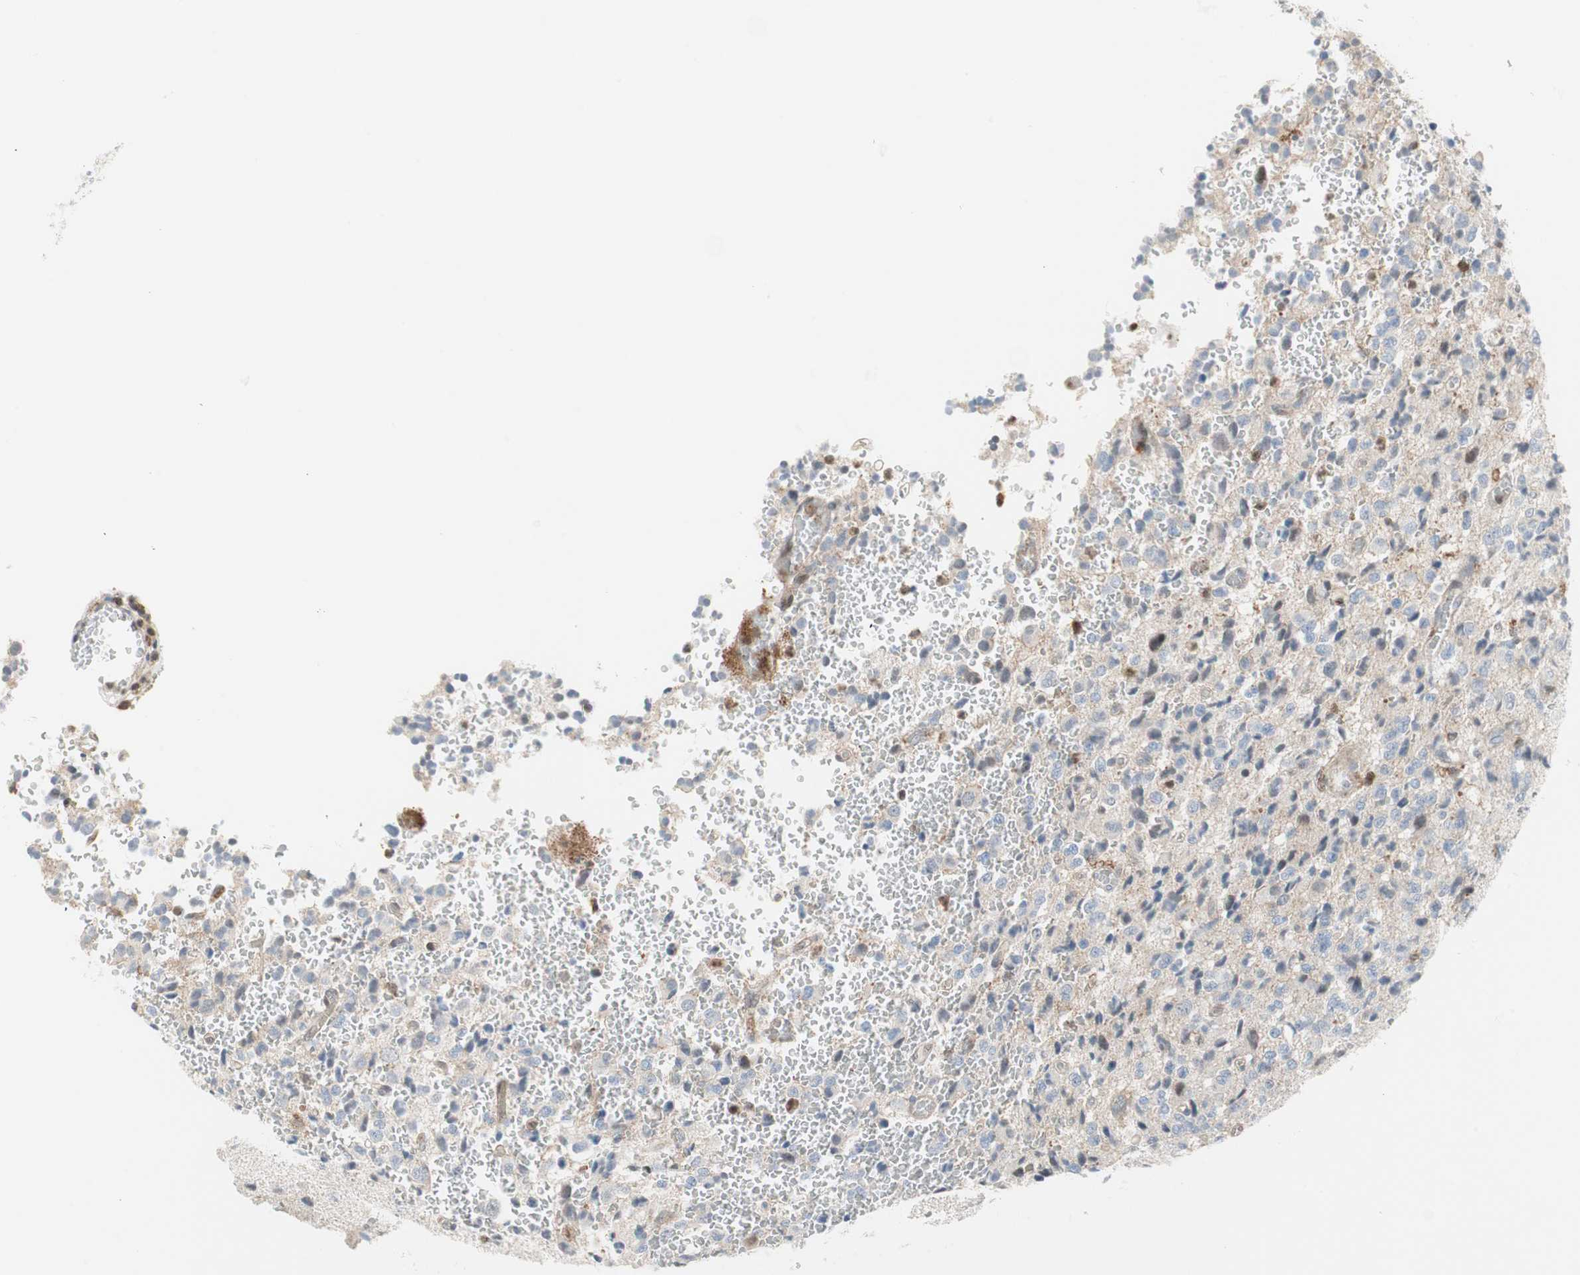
{"staining": {"intensity": "negative", "quantity": "none", "location": "none"}, "tissue": "glioma", "cell_type": "Tumor cells", "image_type": "cancer", "snomed": [{"axis": "morphology", "description": "Glioma, malignant, High grade"}, {"axis": "topography", "description": "pancreas cauda"}], "caption": "The image exhibits no significant expression in tumor cells of malignant high-grade glioma.", "gene": "PPP1CA", "patient": {"sex": "male", "age": 60}}